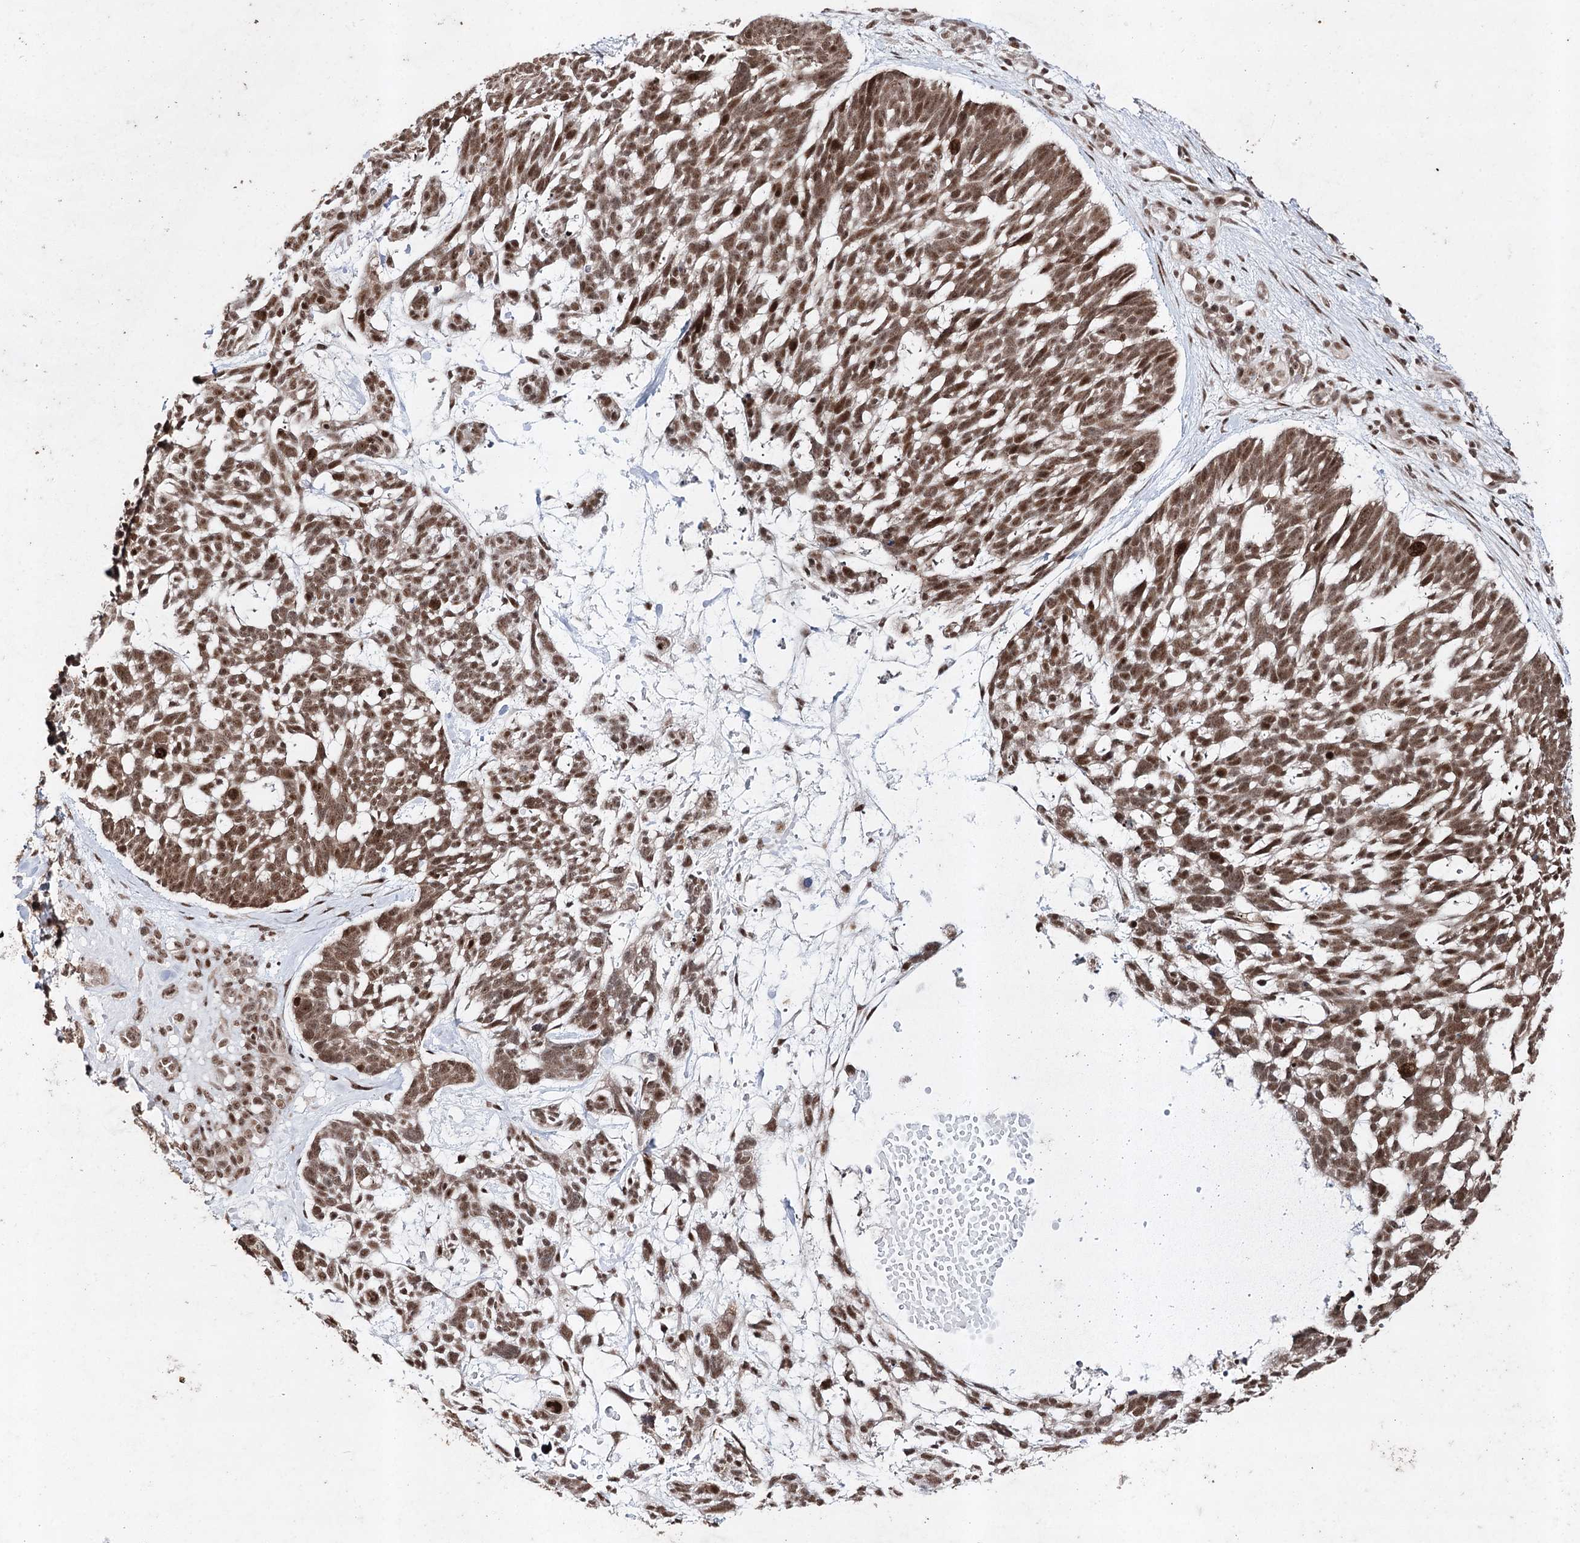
{"staining": {"intensity": "moderate", "quantity": ">75%", "location": "nuclear"}, "tissue": "skin cancer", "cell_type": "Tumor cells", "image_type": "cancer", "snomed": [{"axis": "morphology", "description": "Basal cell carcinoma"}, {"axis": "topography", "description": "Skin"}], "caption": "Human skin cancer (basal cell carcinoma) stained for a protein (brown) demonstrates moderate nuclear positive staining in approximately >75% of tumor cells.", "gene": "PDCD4", "patient": {"sex": "male", "age": 88}}